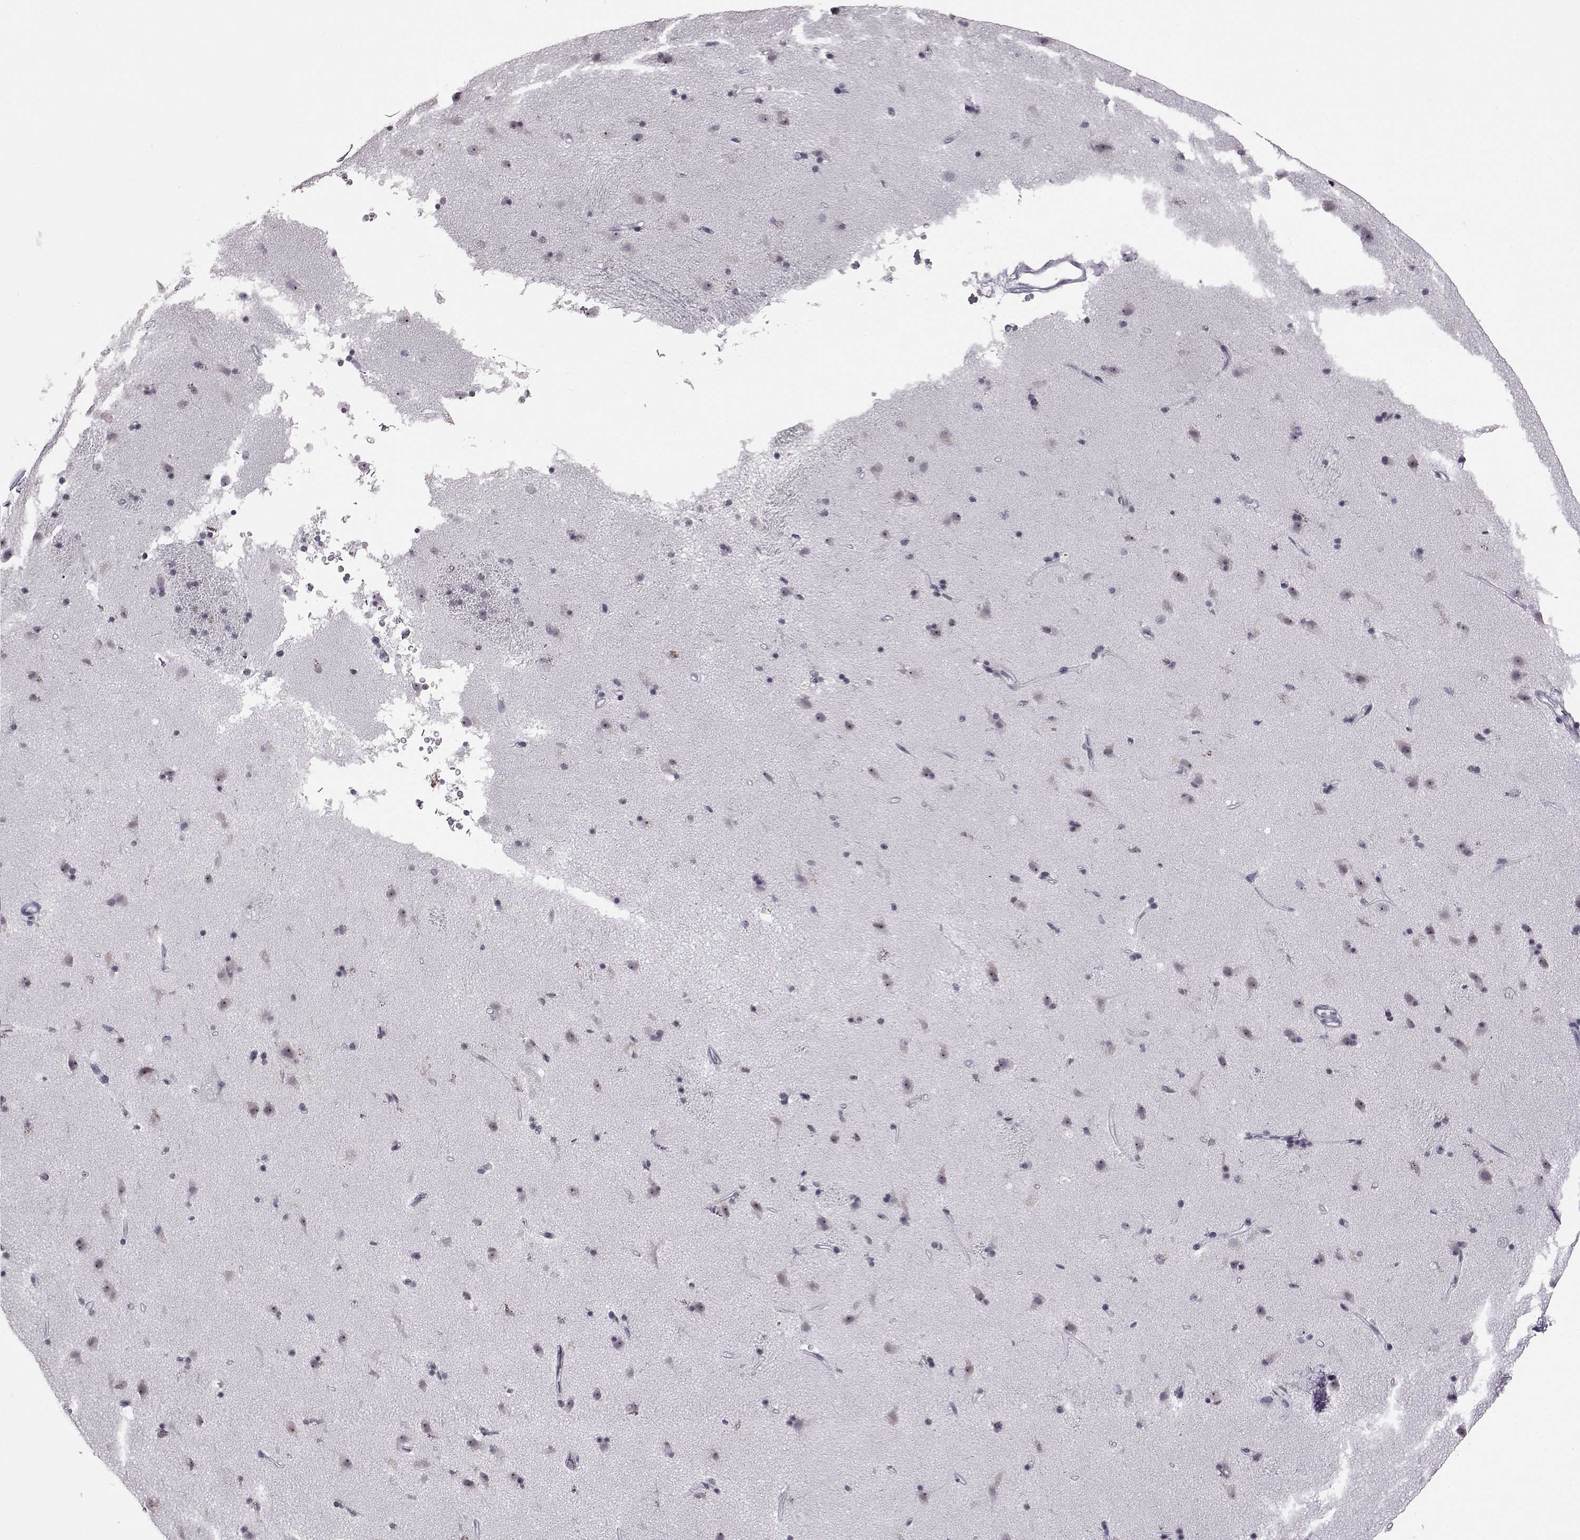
{"staining": {"intensity": "negative", "quantity": "none", "location": "none"}, "tissue": "caudate", "cell_type": "Glial cells", "image_type": "normal", "snomed": [{"axis": "morphology", "description": "Normal tissue, NOS"}, {"axis": "topography", "description": "Lateral ventricle wall"}], "caption": "Caudate stained for a protein using IHC exhibits no positivity glial cells.", "gene": "ADGRG2", "patient": {"sex": "female", "age": 71}}